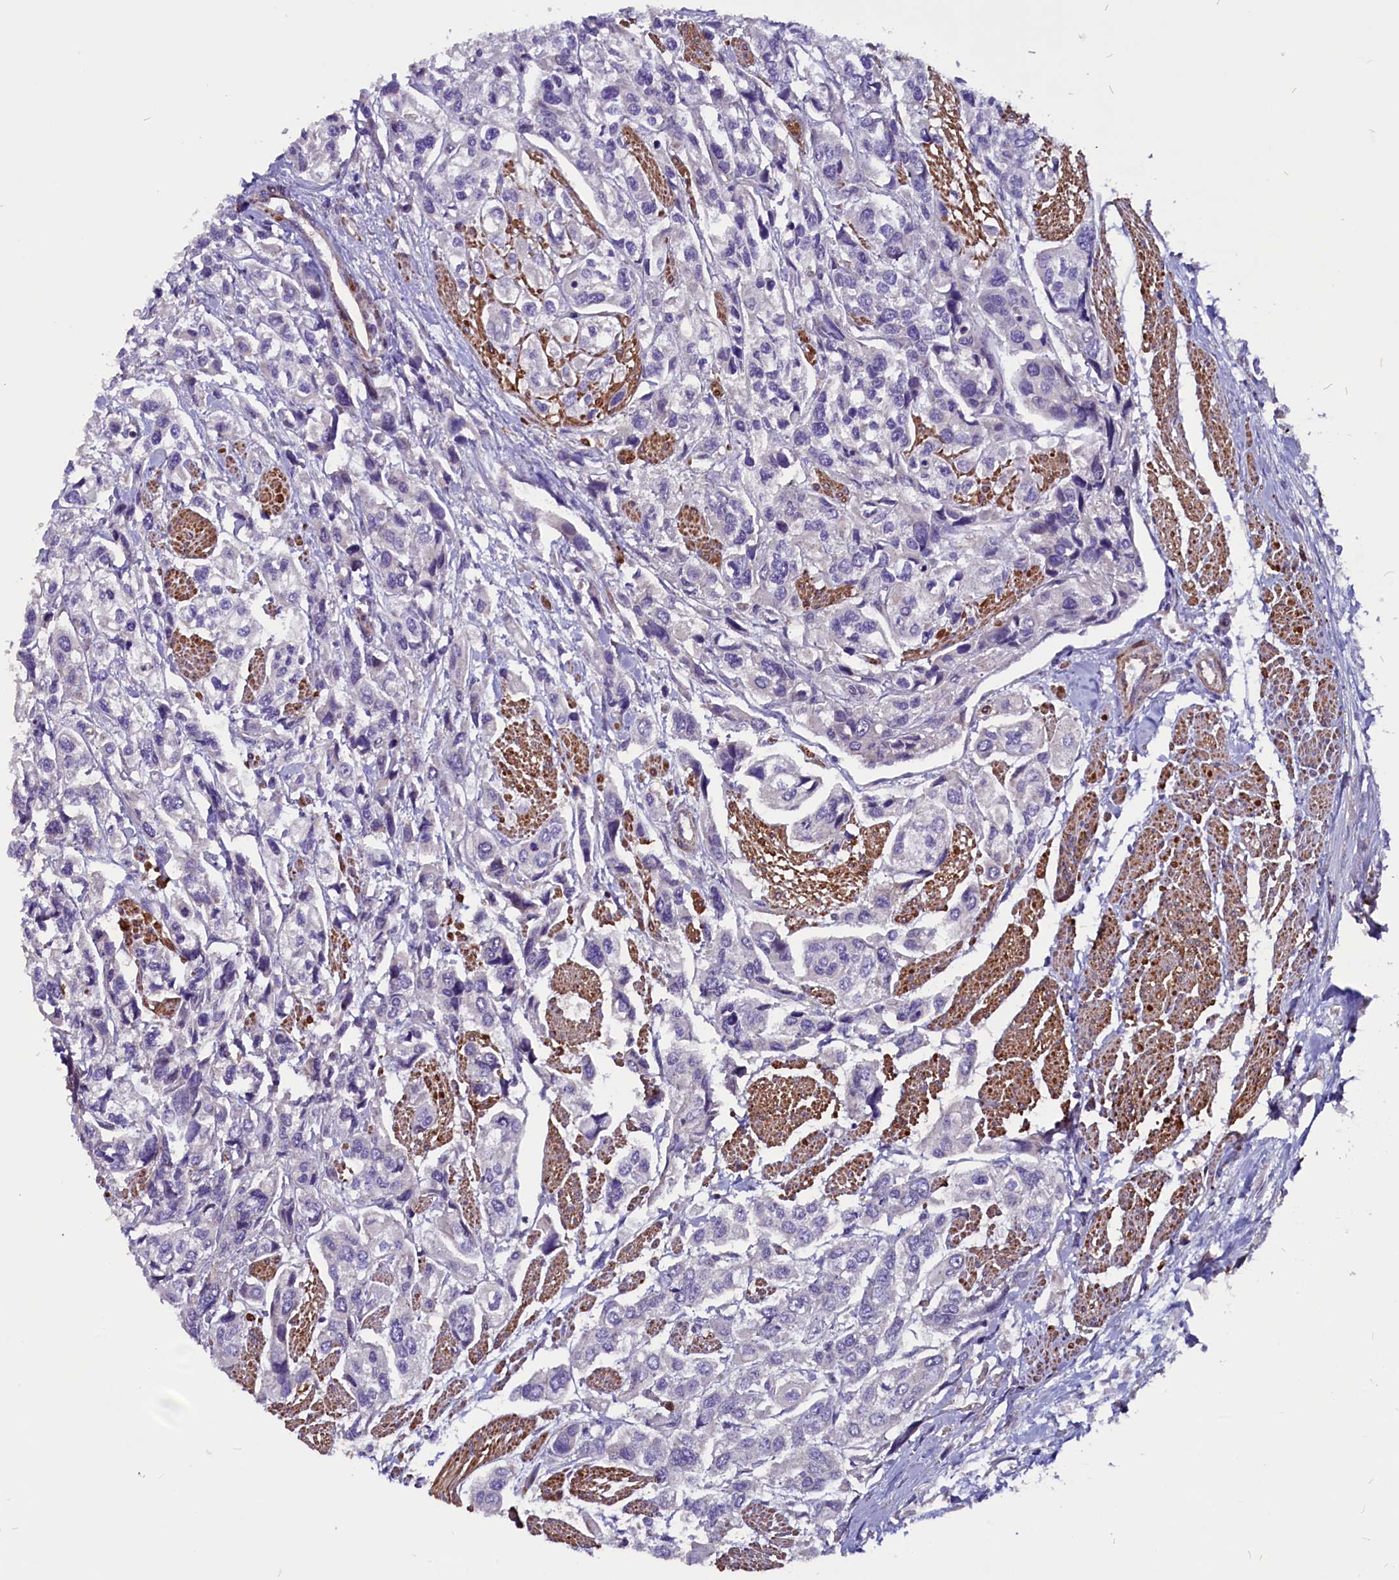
{"staining": {"intensity": "negative", "quantity": "none", "location": "none"}, "tissue": "urothelial cancer", "cell_type": "Tumor cells", "image_type": "cancer", "snomed": [{"axis": "morphology", "description": "Urothelial carcinoma, High grade"}, {"axis": "topography", "description": "Urinary bladder"}], "caption": "Tumor cells are negative for brown protein staining in urothelial carcinoma (high-grade).", "gene": "ZNF749", "patient": {"sex": "male", "age": 67}}